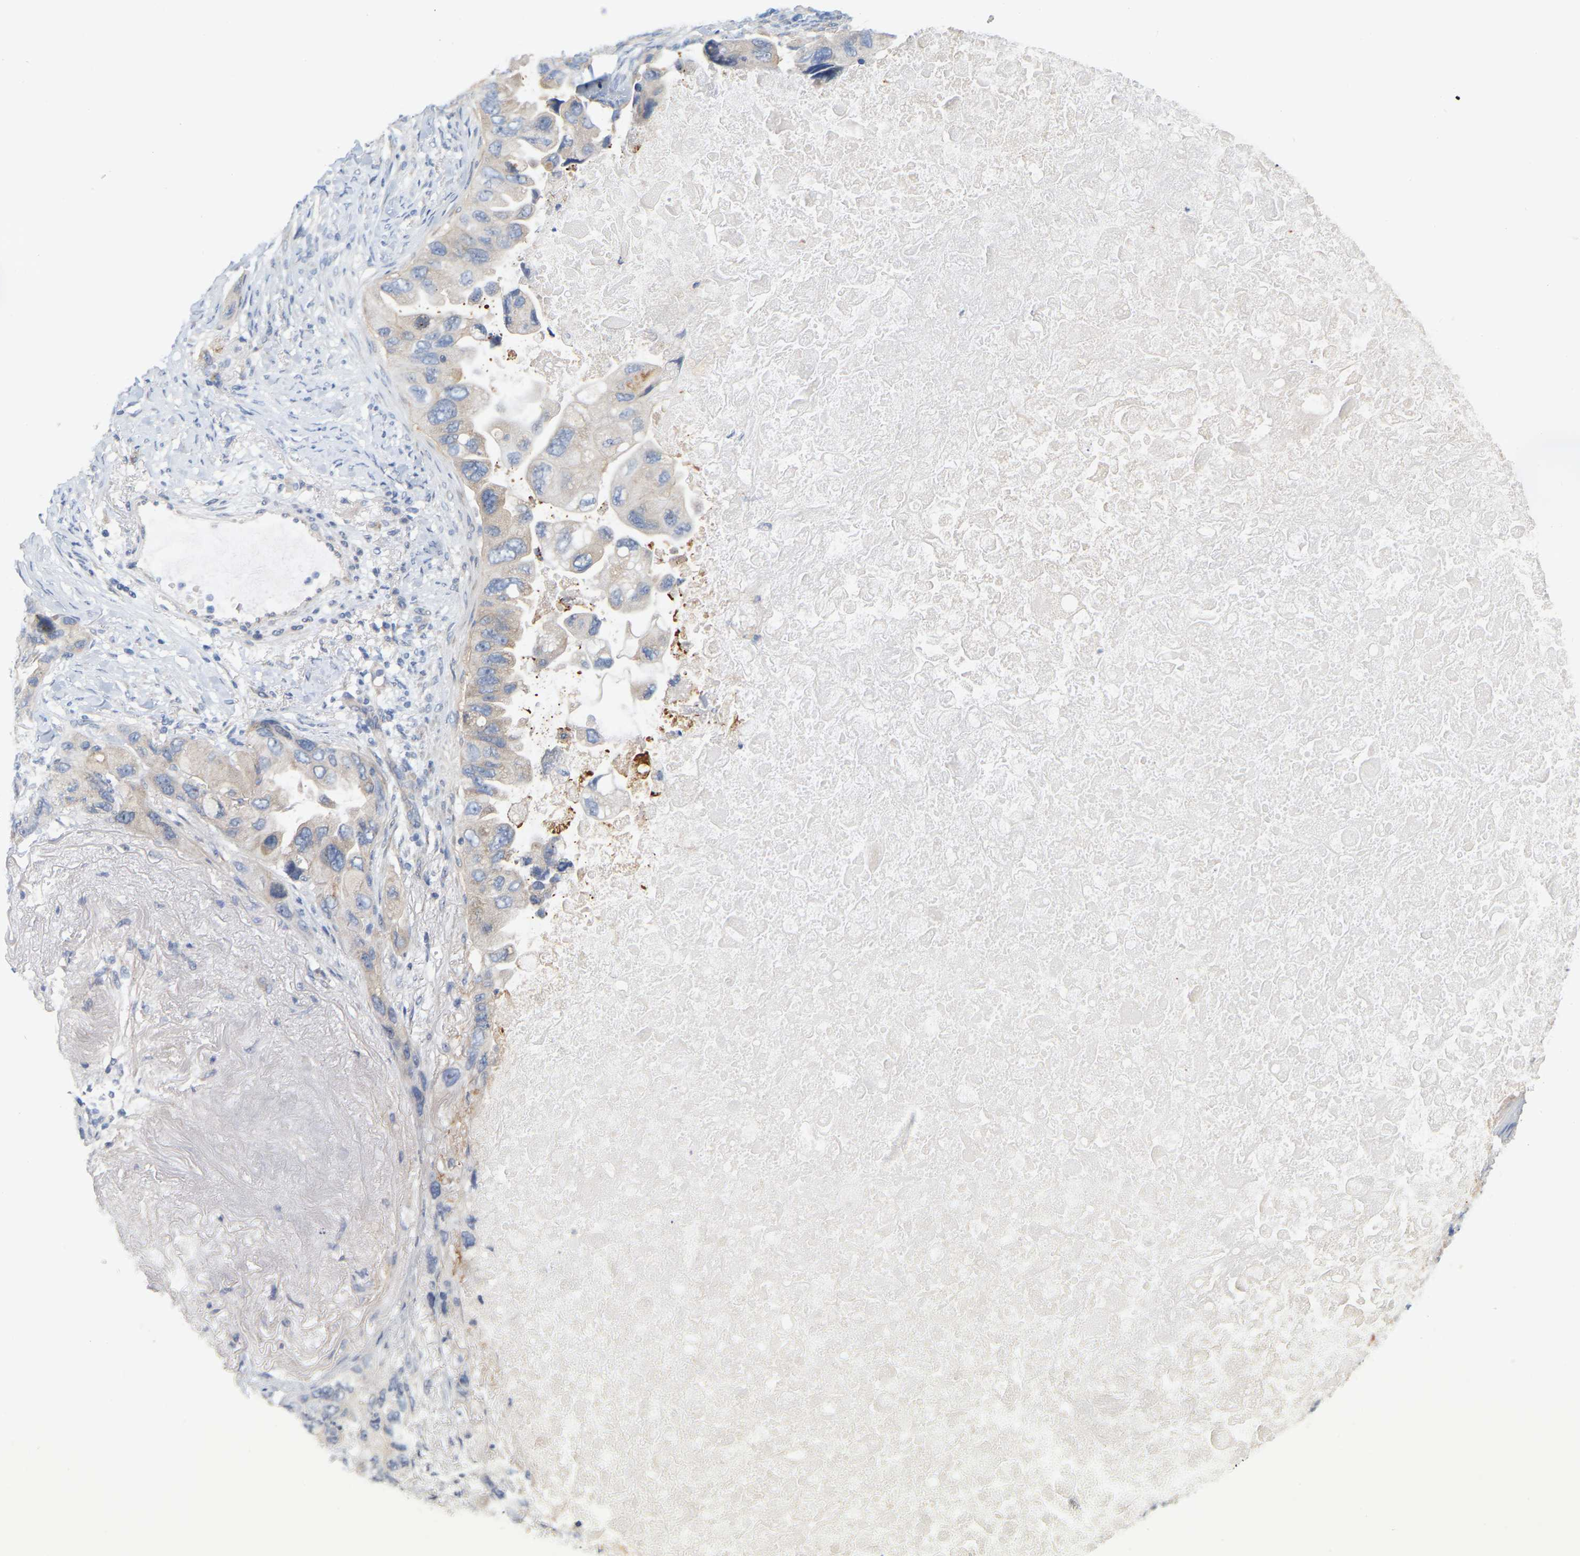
{"staining": {"intensity": "weak", "quantity": "<25%", "location": "cytoplasmic/membranous"}, "tissue": "lung cancer", "cell_type": "Tumor cells", "image_type": "cancer", "snomed": [{"axis": "morphology", "description": "Squamous cell carcinoma, NOS"}, {"axis": "topography", "description": "Lung"}], "caption": "This is an IHC histopathology image of lung cancer. There is no expression in tumor cells.", "gene": "MINDY4", "patient": {"sex": "female", "age": 73}}